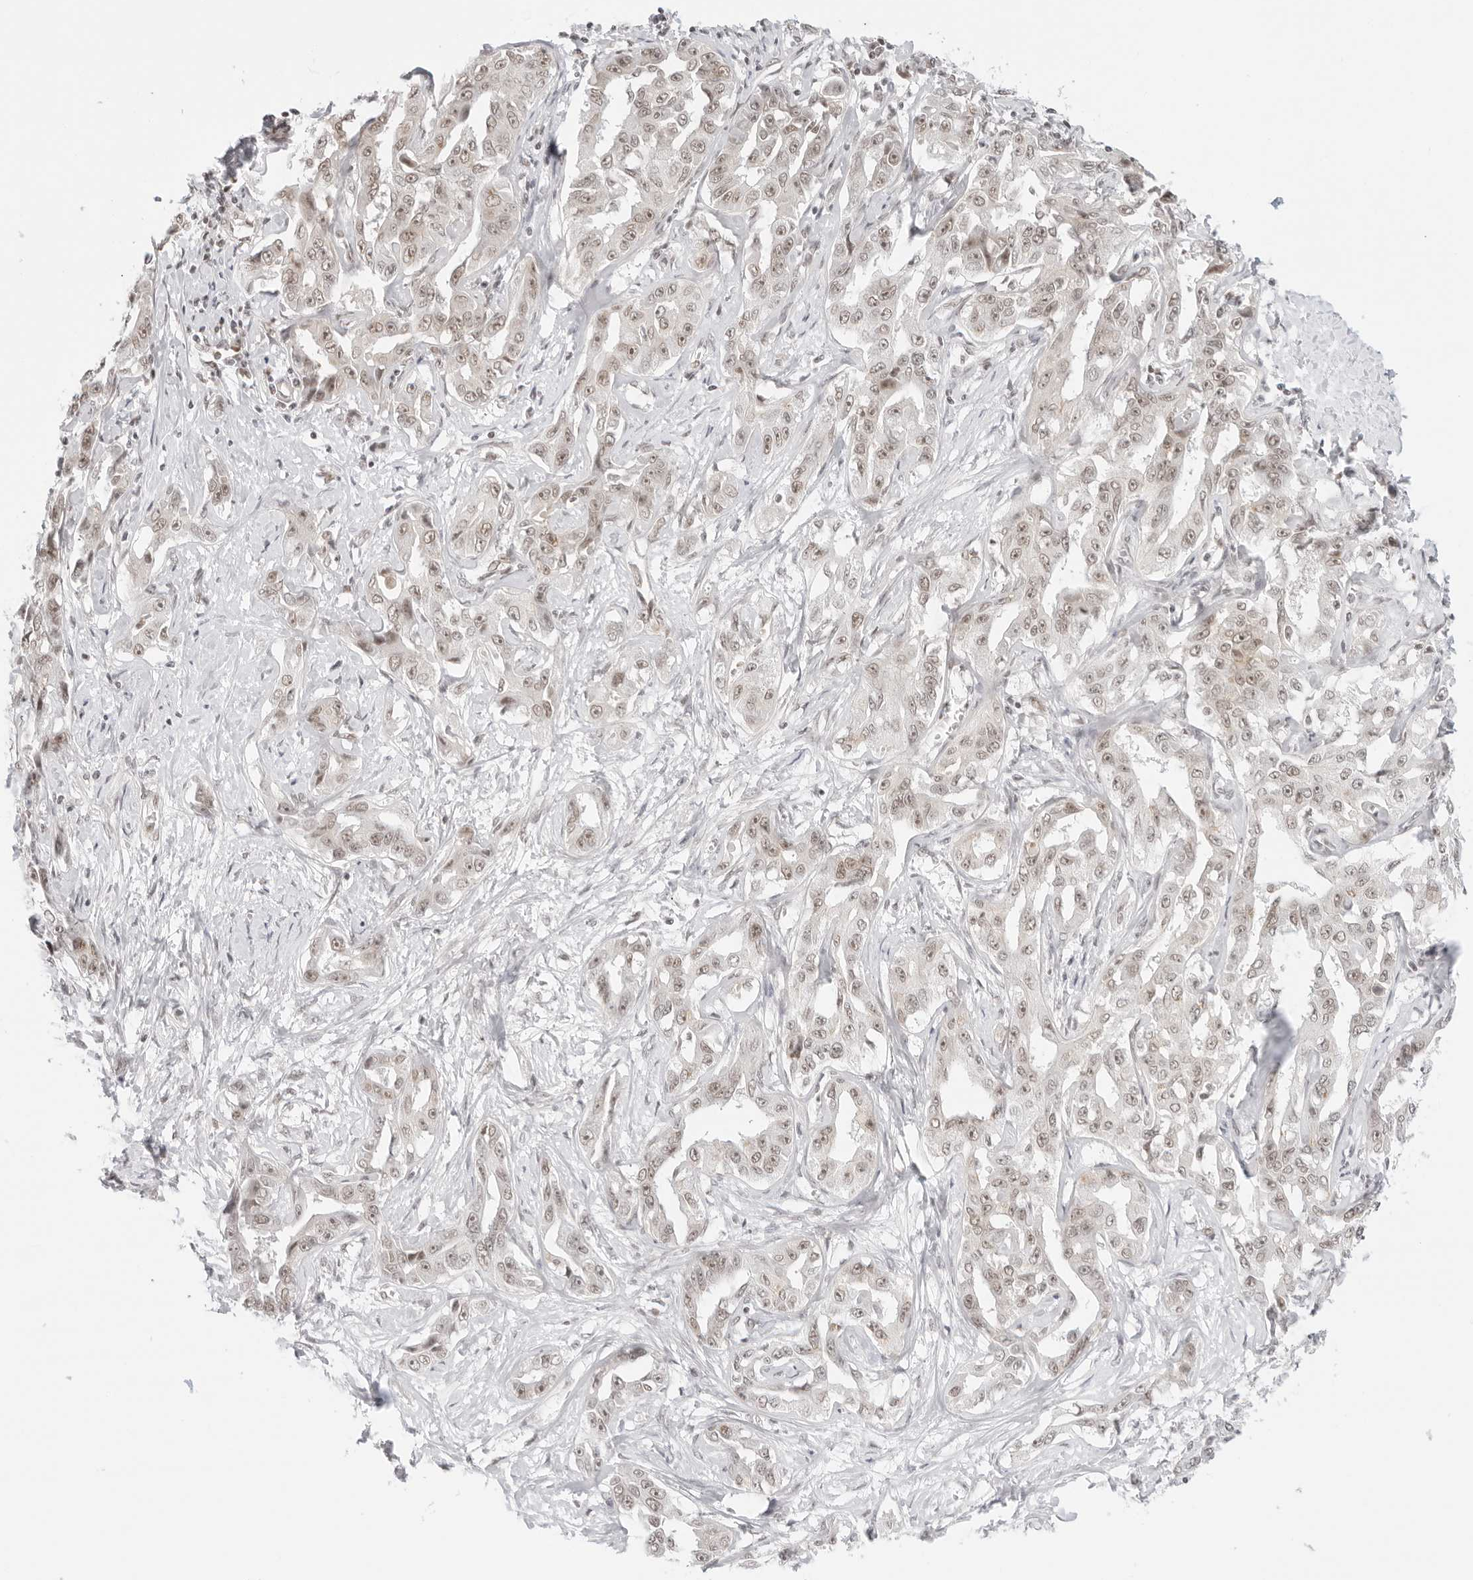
{"staining": {"intensity": "weak", "quantity": "25%-75%", "location": "nuclear"}, "tissue": "liver cancer", "cell_type": "Tumor cells", "image_type": "cancer", "snomed": [{"axis": "morphology", "description": "Cholangiocarcinoma"}, {"axis": "topography", "description": "Liver"}], "caption": "Tumor cells exhibit low levels of weak nuclear staining in about 25%-75% of cells in human liver cancer (cholangiocarcinoma).", "gene": "TCIM", "patient": {"sex": "male", "age": 59}}